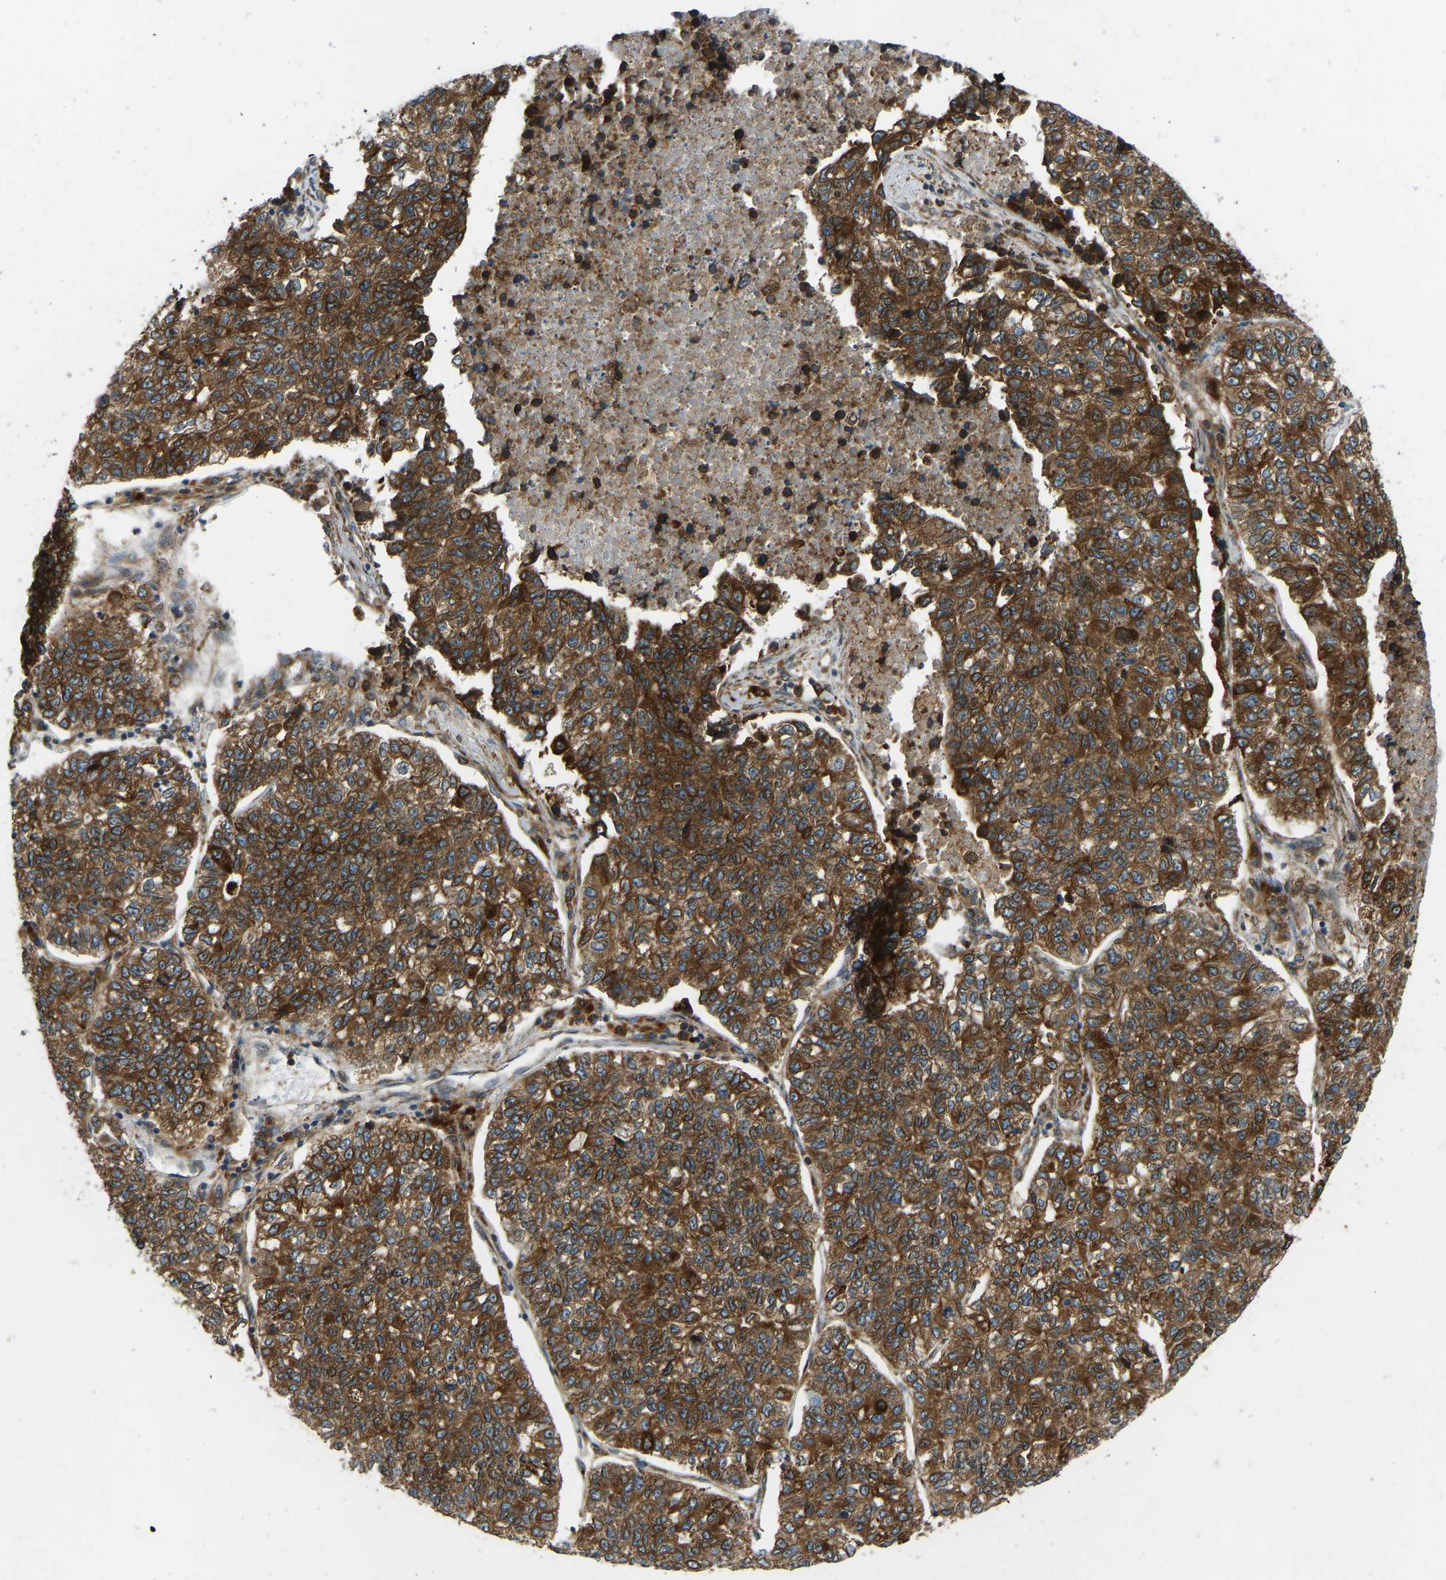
{"staining": {"intensity": "strong", "quantity": ">75%", "location": "cytoplasmic/membranous"}, "tissue": "lung cancer", "cell_type": "Tumor cells", "image_type": "cancer", "snomed": [{"axis": "morphology", "description": "Adenocarcinoma, NOS"}, {"axis": "topography", "description": "Lung"}], "caption": "An immunohistochemistry image of tumor tissue is shown. Protein staining in brown labels strong cytoplasmic/membranous positivity in lung cancer (adenocarcinoma) within tumor cells. (Stains: DAB in brown, nuclei in blue, Microscopy: brightfield microscopy at high magnification).", "gene": "OS9", "patient": {"sex": "male", "age": 49}}